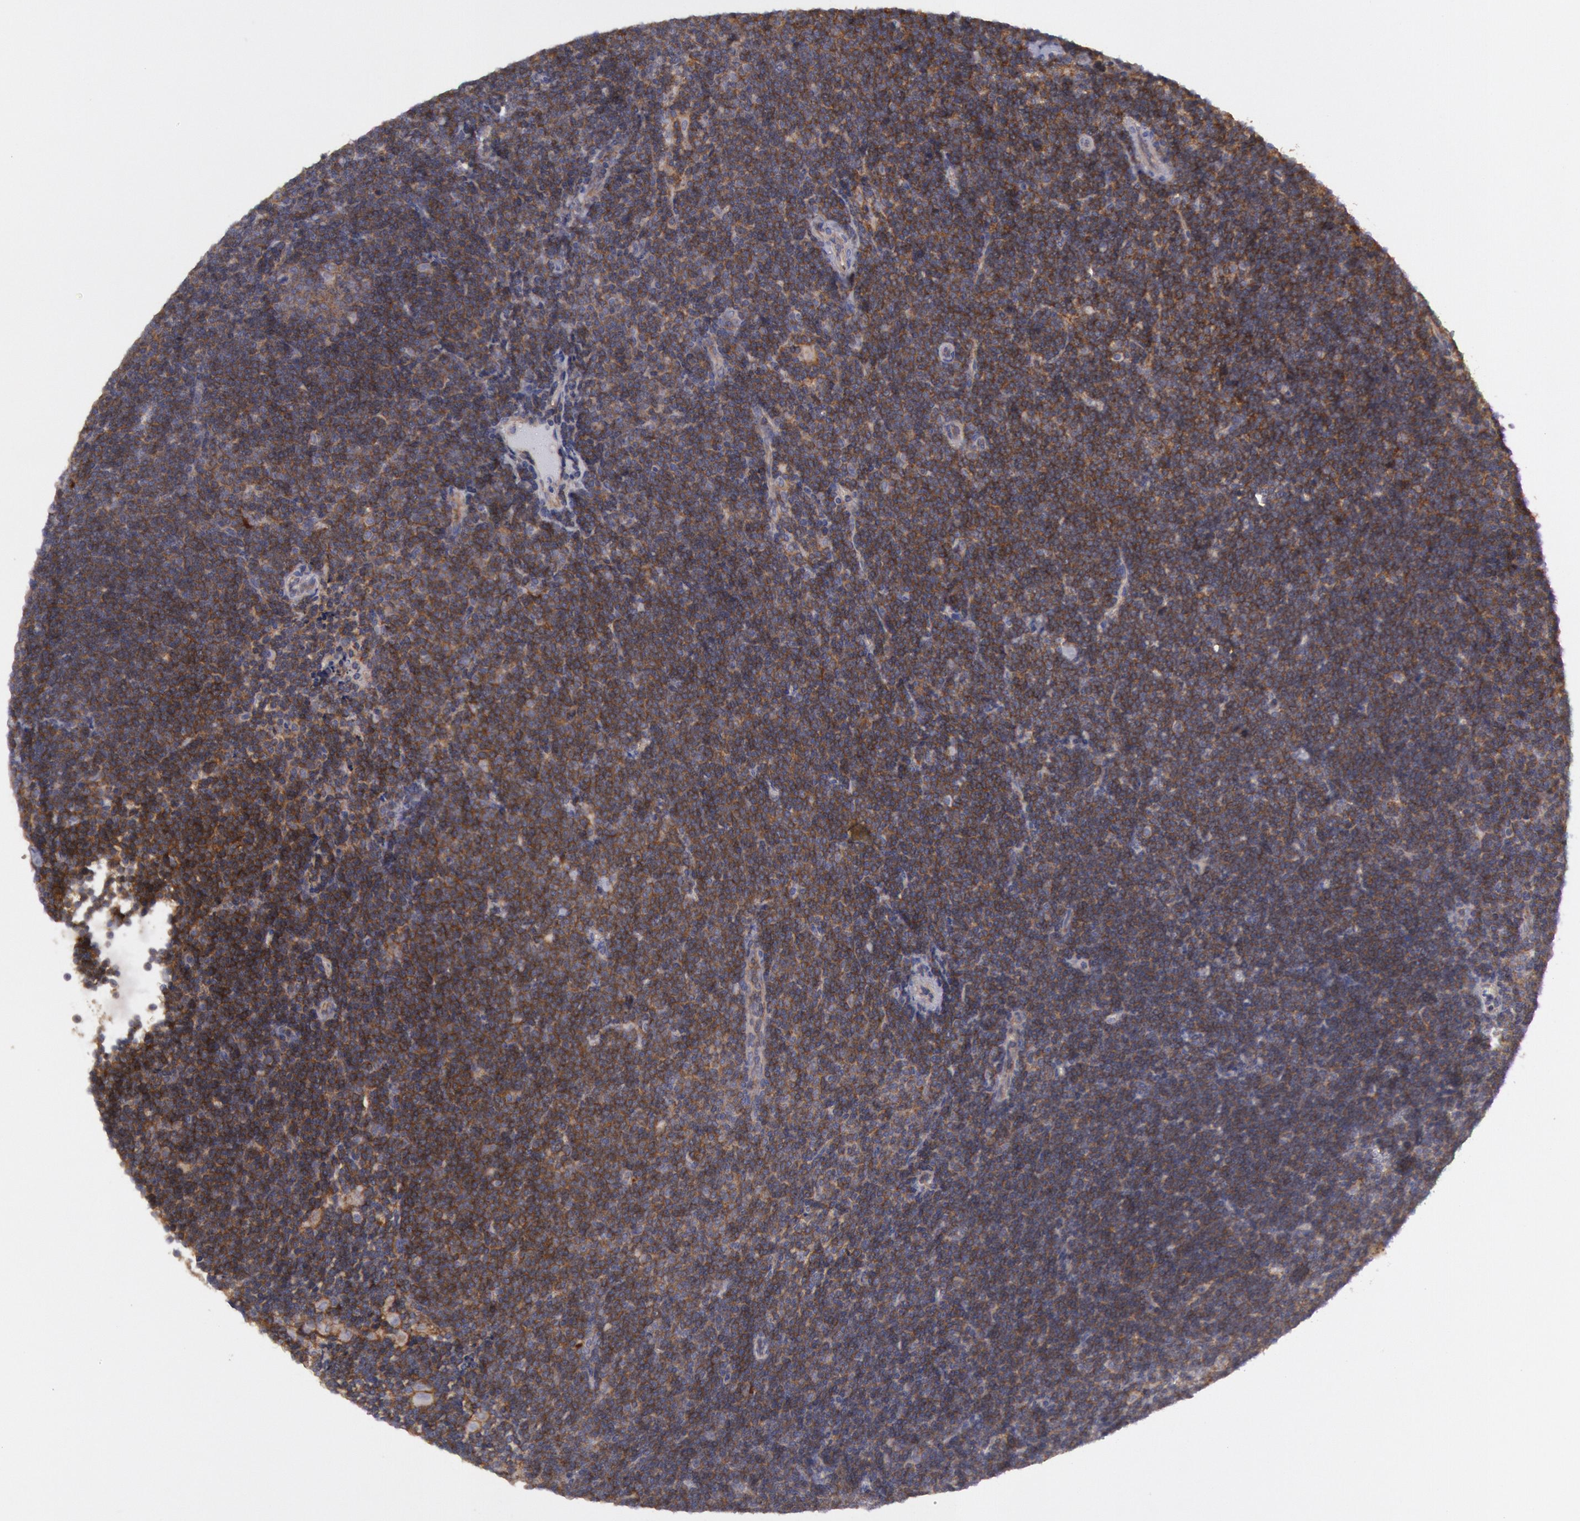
{"staining": {"intensity": "moderate", "quantity": ">75%", "location": "cytoplasmic/membranous"}, "tissue": "lymphoma", "cell_type": "Tumor cells", "image_type": "cancer", "snomed": [{"axis": "morphology", "description": "Malignant lymphoma, non-Hodgkin's type, Low grade"}, {"axis": "topography", "description": "Lymph node"}], "caption": "Approximately >75% of tumor cells in low-grade malignant lymphoma, non-Hodgkin's type display moderate cytoplasmic/membranous protein expression as visualized by brown immunohistochemical staining.", "gene": "STX4", "patient": {"sex": "female", "age": 51}}